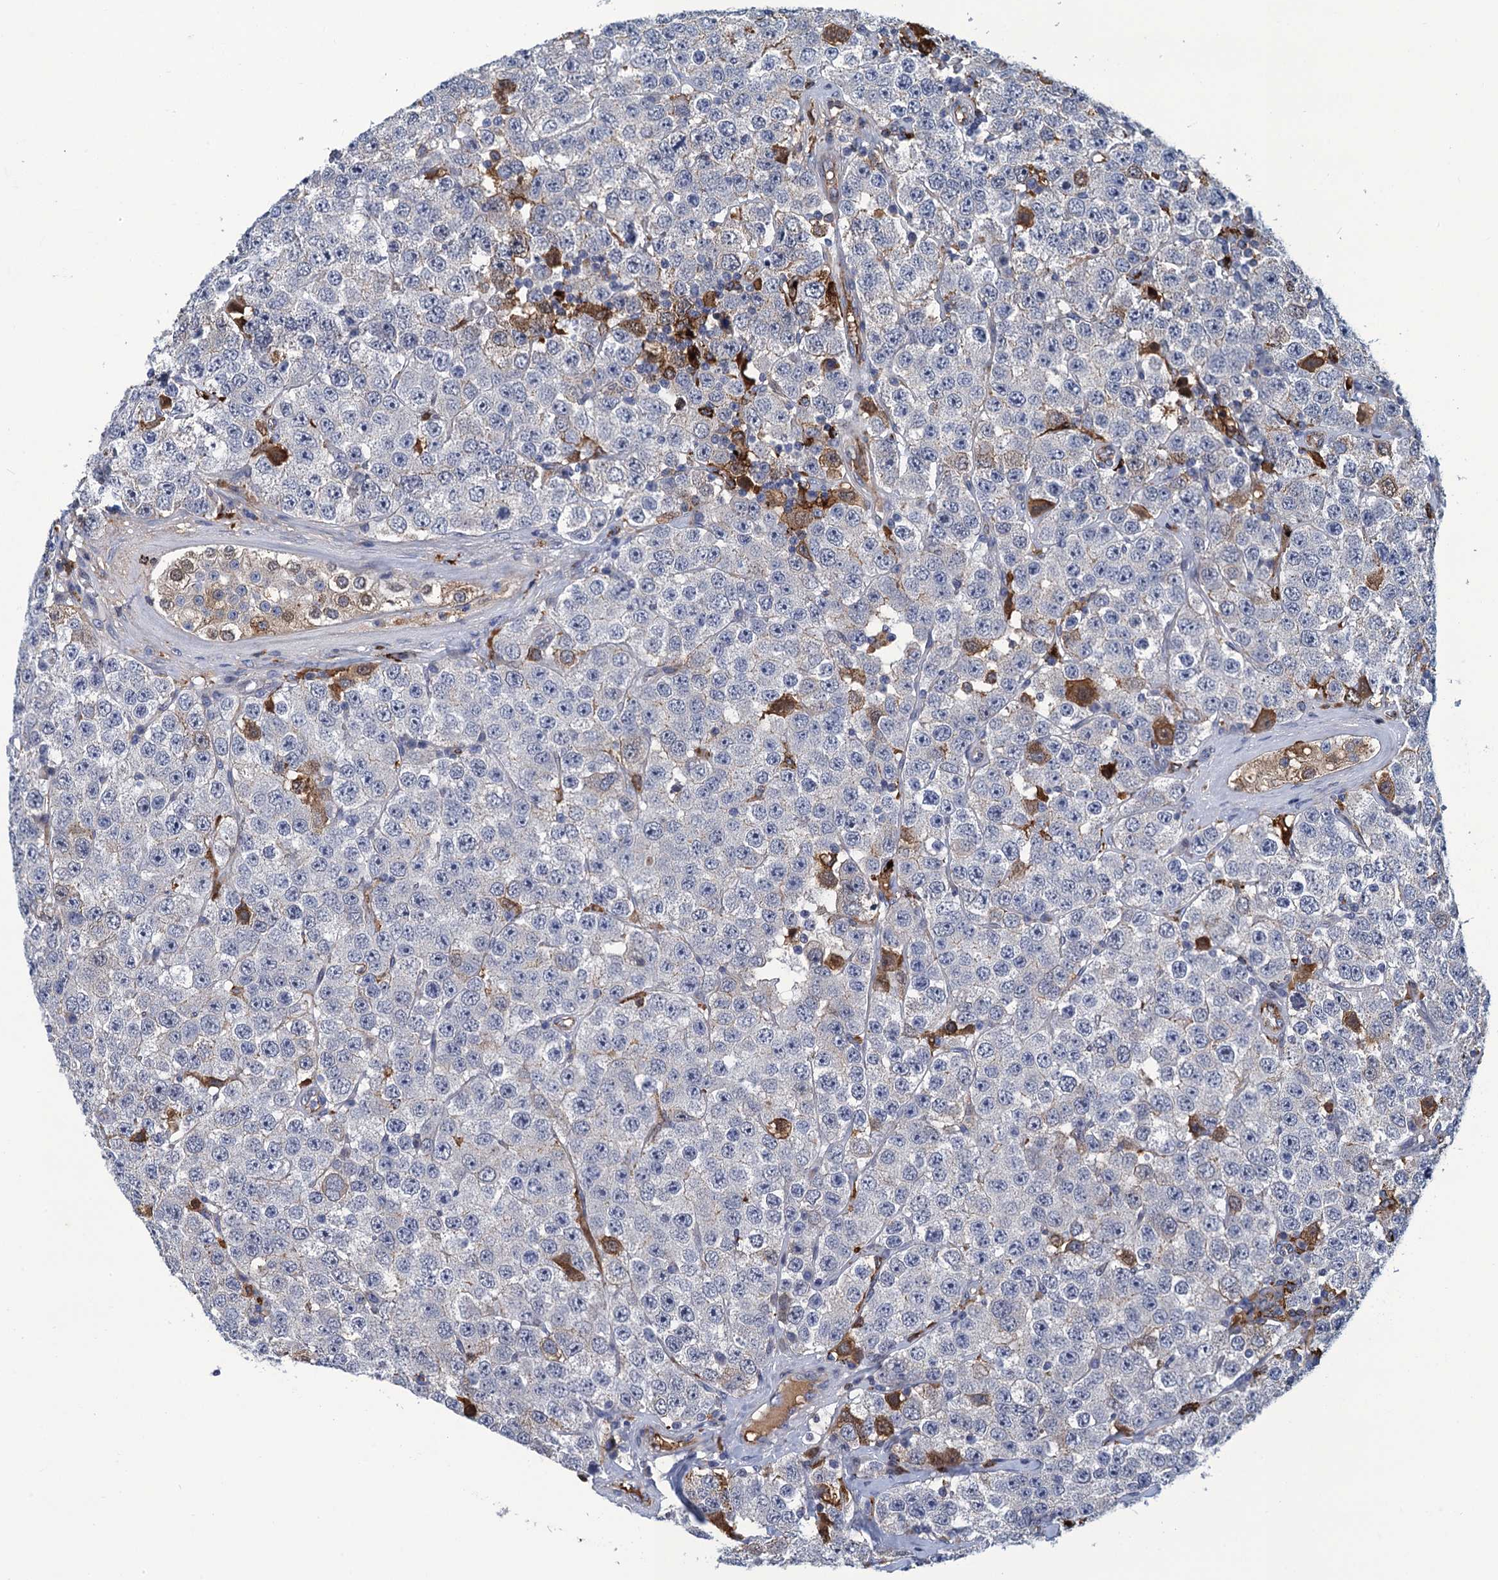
{"staining": {"intensity": "negative", "quantity": "none", "location": "none"}, "tissue": "testis cancer", "cell_type": "Tumor cells", "image_type": "cancer", "snomed": [{"axis": "morphology", "description": "Seminoma, NOS"}, {"axis": "topography", "description": "Testis"}], "caption": "Tumor cells show no significant protein positivity in testis cancer.", "gene": "DNHD1", "patient": {"sex": "male", "age": 28}}